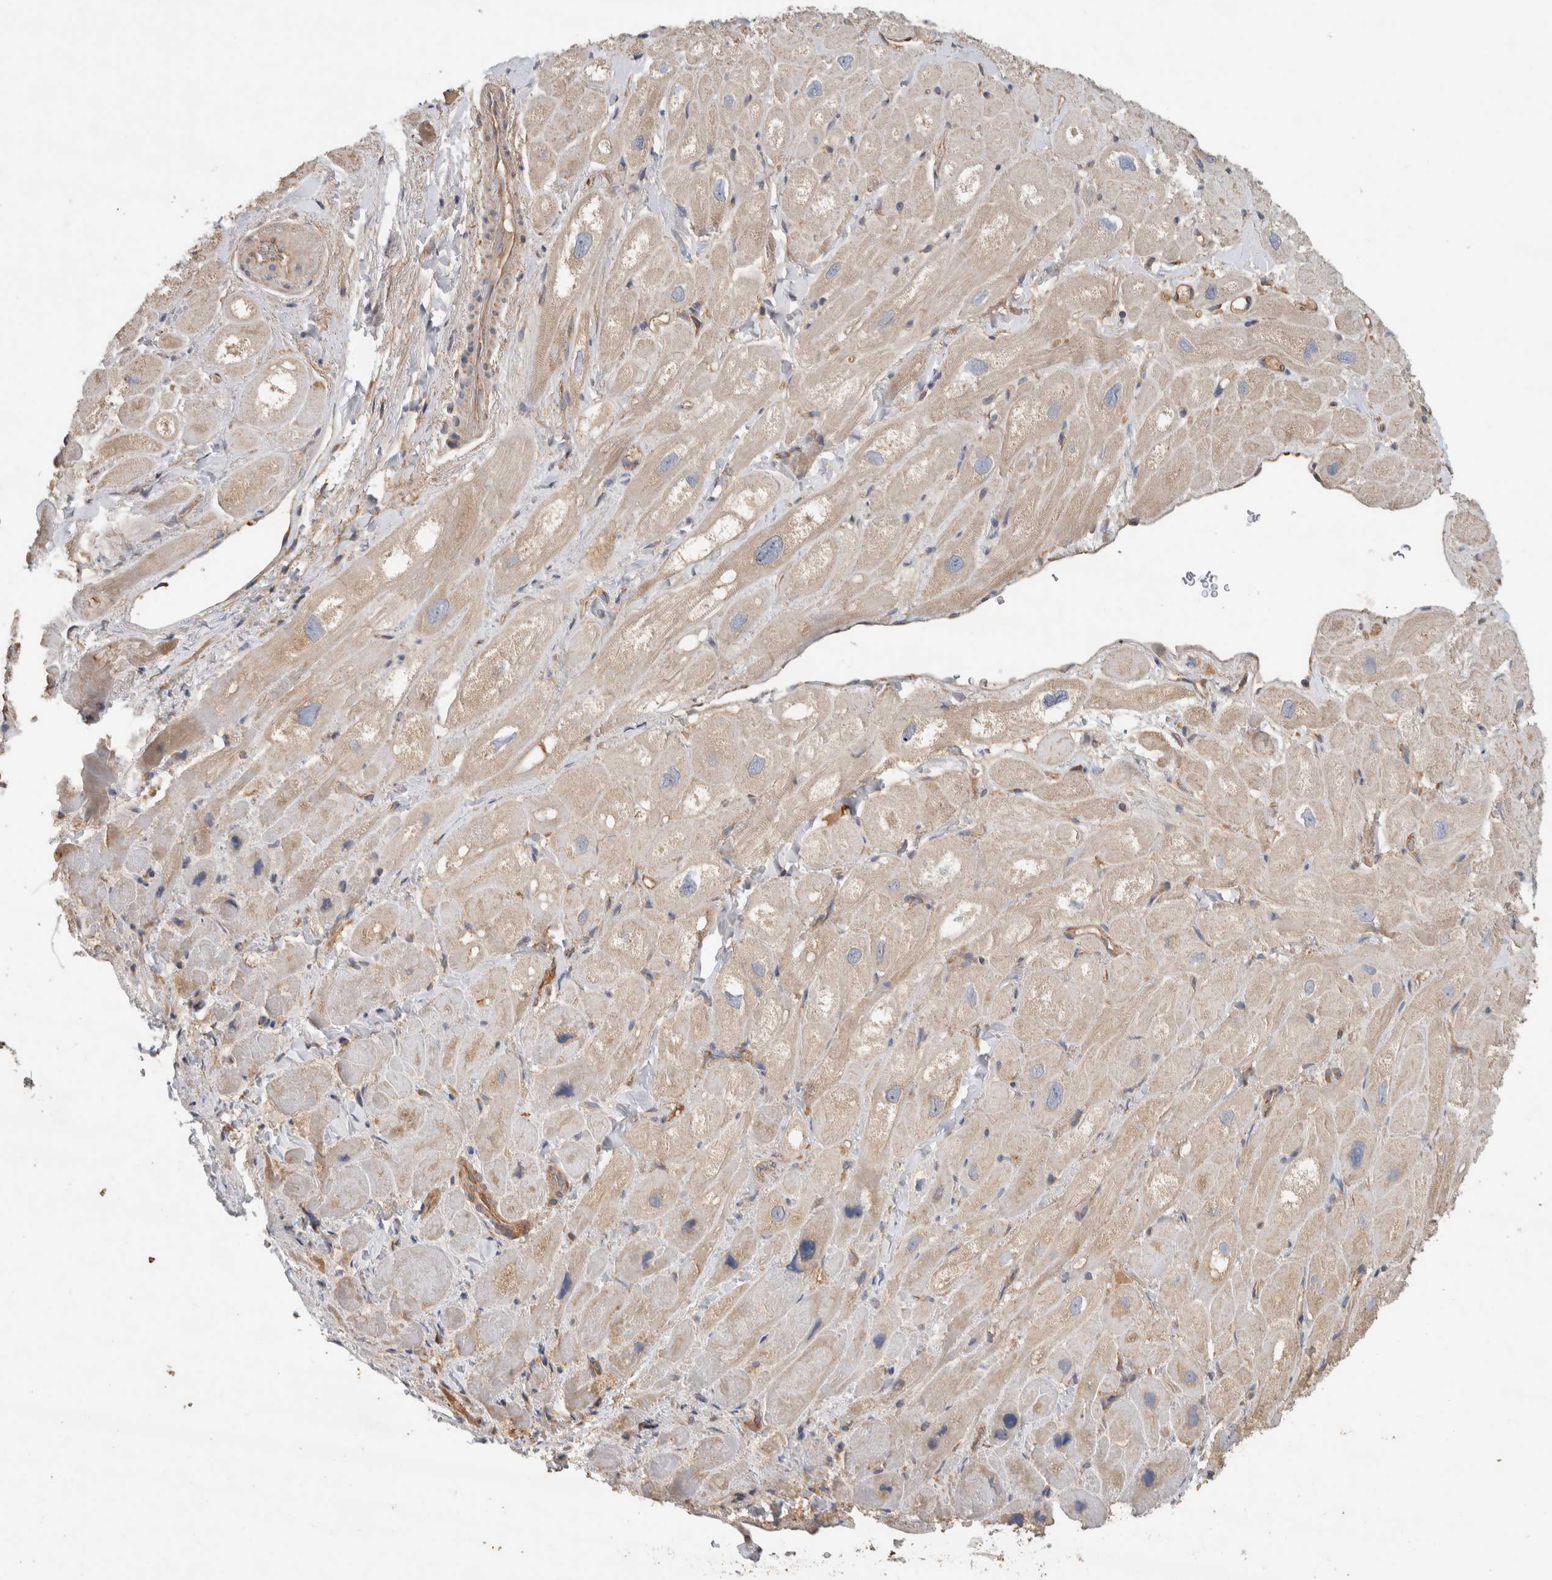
{"staining": {"intensity": "moderate", "quantity": "<25%", "location": "cytoplasmic/membranous"}, "tissue": "heart muscle", "cell_type": "Cardiomyocytes", "image_type": "normal", "snomed": [{"axis": "morphology", "description": "Normal tissue, NOS"}, {"axis": "topography", "description": "Heart"}], "caption": "Brown immunohistochemical staining in unremarkable heart muscle displays moderate cytoplasmic/membranous positivity in about <25% of cardiomyocytes. (DAB = brown stain, brightfield microscopy at high magnification).", "gene": "EIF4G3", "patient": {"sex": "male", "age": 49}}